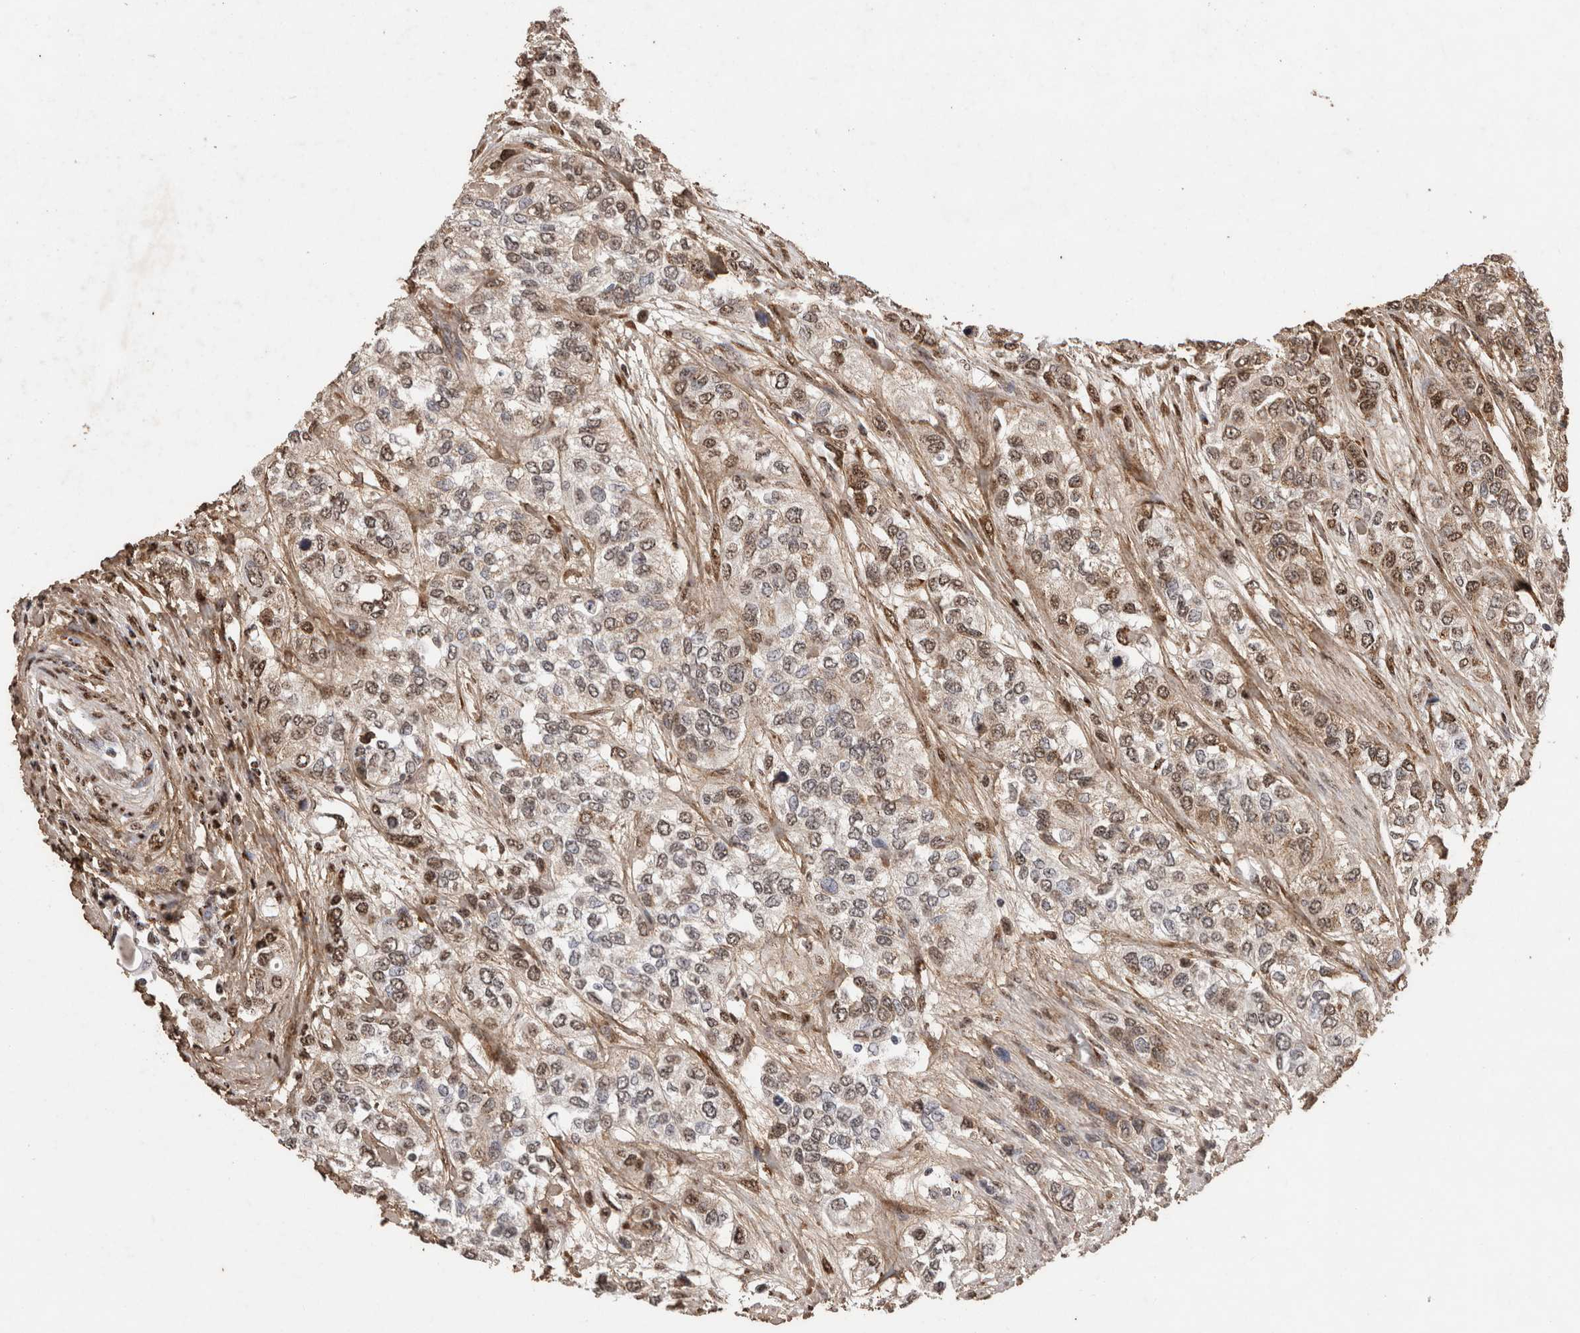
{"staining": {"intensity": "moderate", "quantity": "<25%", "location": "nuclear"}, "tissue": "urothelial cancer", "cell_type": "Tumor cells", "image_type": "cancer", "snomed": [{"axis": "morphology", "description": "Urothelial carcinoma, High grade"}, {"axis": "topography", "description": "Urinary bladder"}], "caption": "Protein staining exhibits moderate nuclear staining in approximately <25% of tumor cells in urothelial cancer. The staining was performed using DAB, with brown indicating positive protein expression. Nuclei are stained blue with hematoxylin.", "gene": "C1QTNF5", "patient": {"sex": "female", "age": 56}}